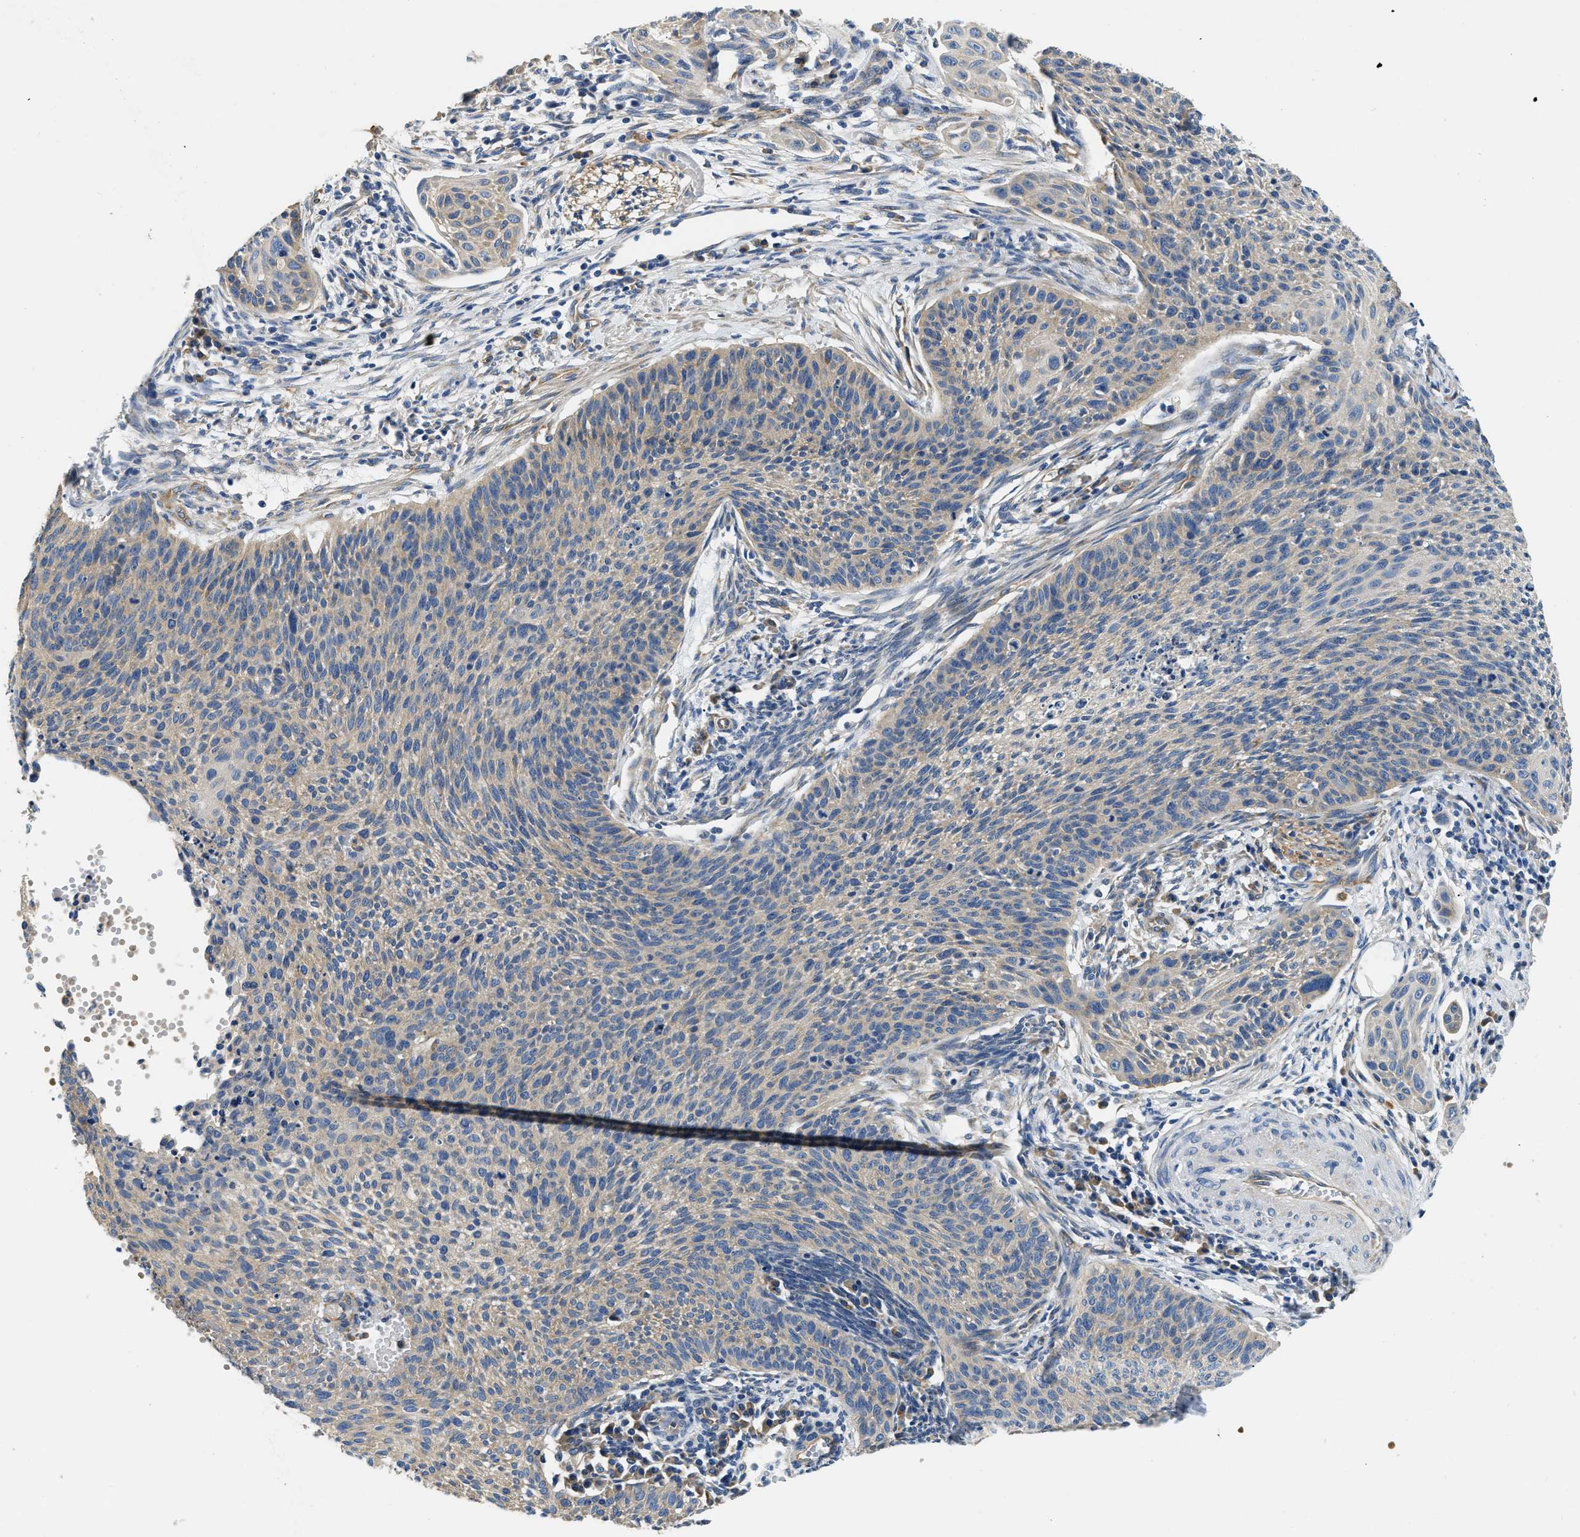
{"staining": {"intensity": "weak", "quantity": "25%-75%", "location": "cytoplasmic/membranous"}, "tissue": "cervical cancer", "cell_type": "Tumor cells", "image_type": "cancer", "snomed": [{"axis": "morphology", "description": "Squamous cell carcinoma, NOS"}, {"axis": "topography", "description": "Cervix"}], "caption": "Immunohistochemical staining of squamous cell carcinoma (cervical) demonstrates weak cytoplasmic/membranous protein expression in approximately 25%-75% of tumor cells. (Brightfield microscopy of DAB IHC at high magnification).", "gene": "CSDE1", "patient": {"sex": "female", "age": 70}}